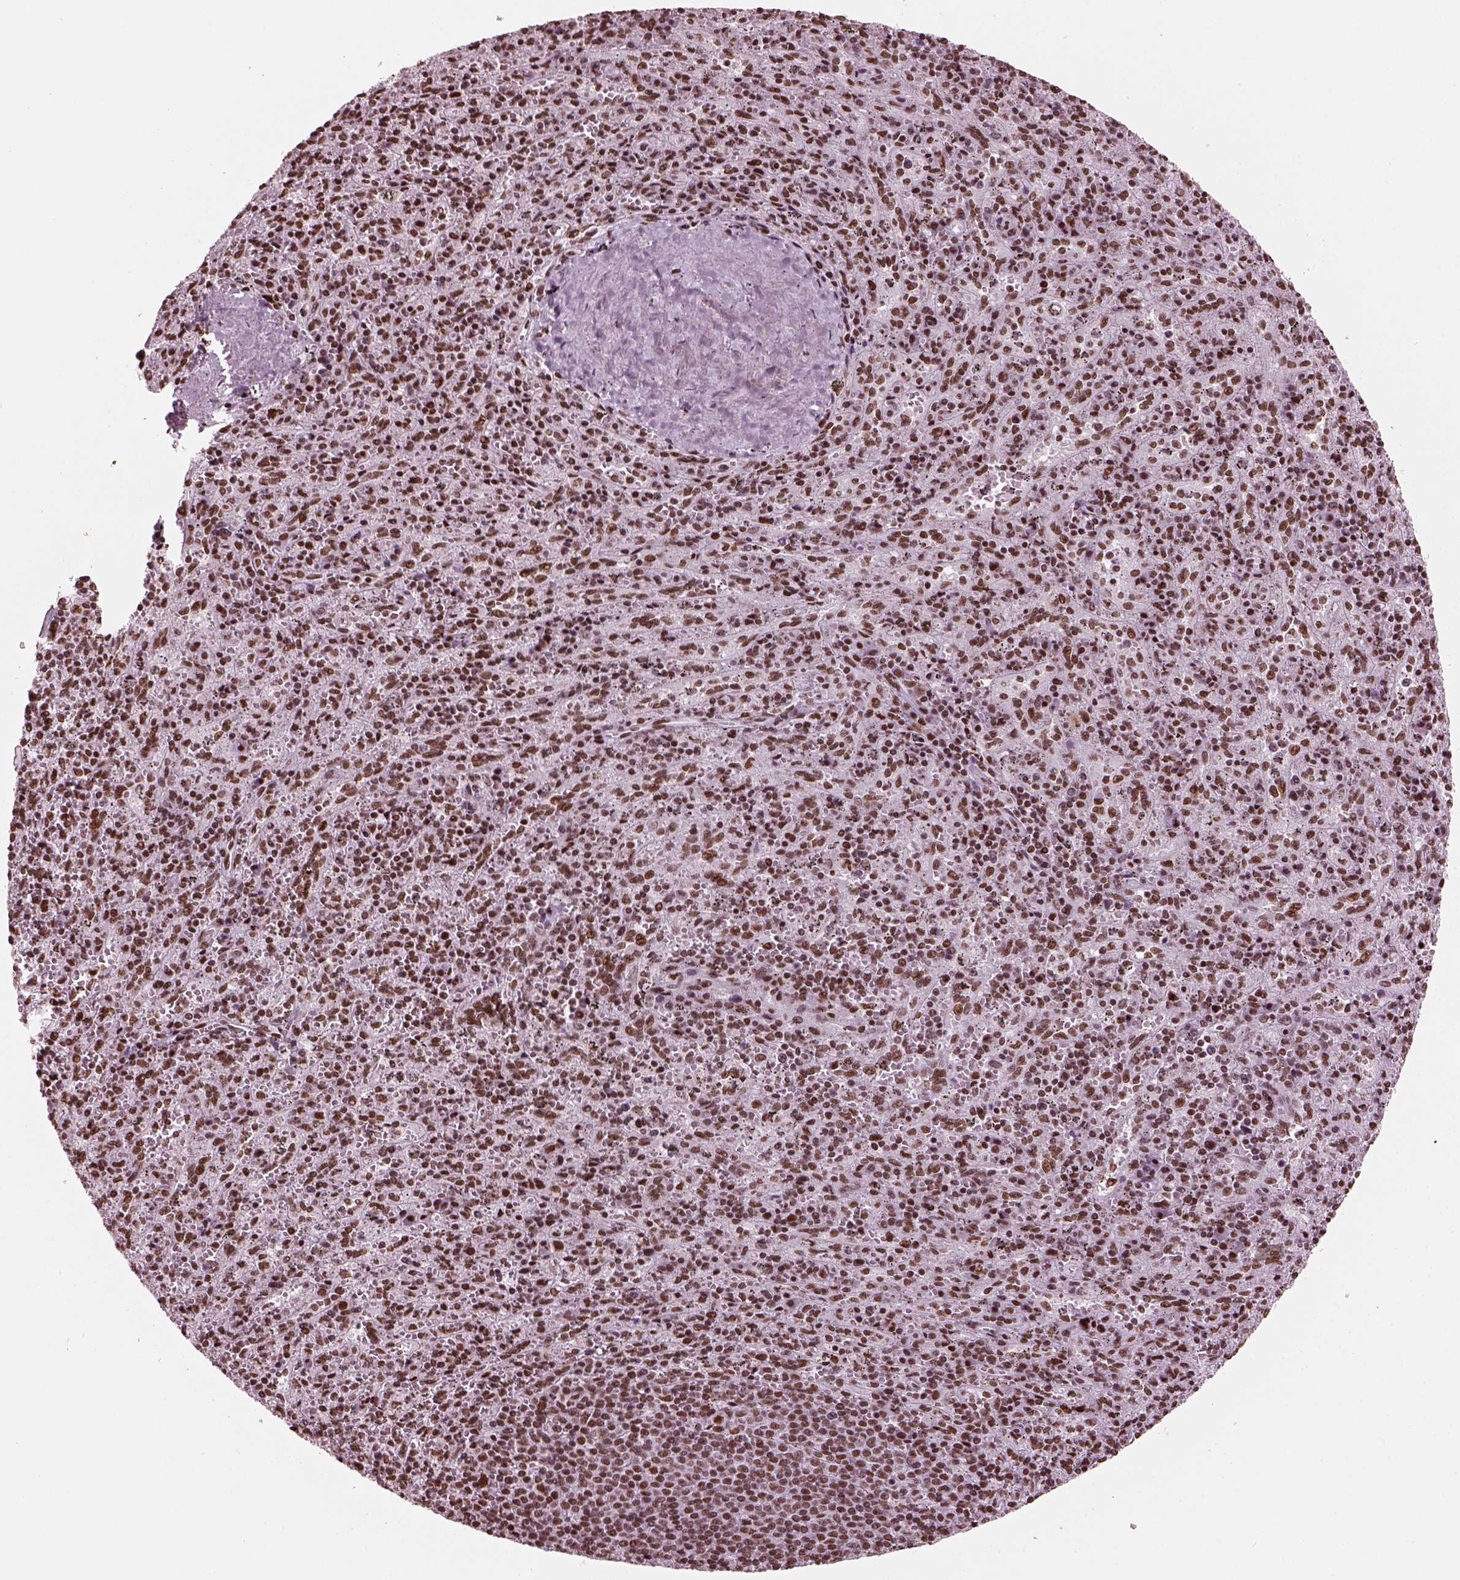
{"staining": {"intensity": "moderate", "quantity": ">75%", "location": "nuclear"}, "tissue": "spleen", "cell_type": "Cells in red pulp", "image_type": "normal", "snomed": [{"axis": "morphology", "description": "Normal tissue, NOS"}, {"axis": "topography", "description": "Spleen"}], "caption": "Immunohistochemistry micrograph of benign spleen: spleen stained using immunohistochemistry displays medium levels of moderate protein expression localized specifically in the nuclear of cells in red pulp, appearing as a nuclear brown color.", "gene": "CBFA2T3", "patient": {"sex": "male", "age": 57}}